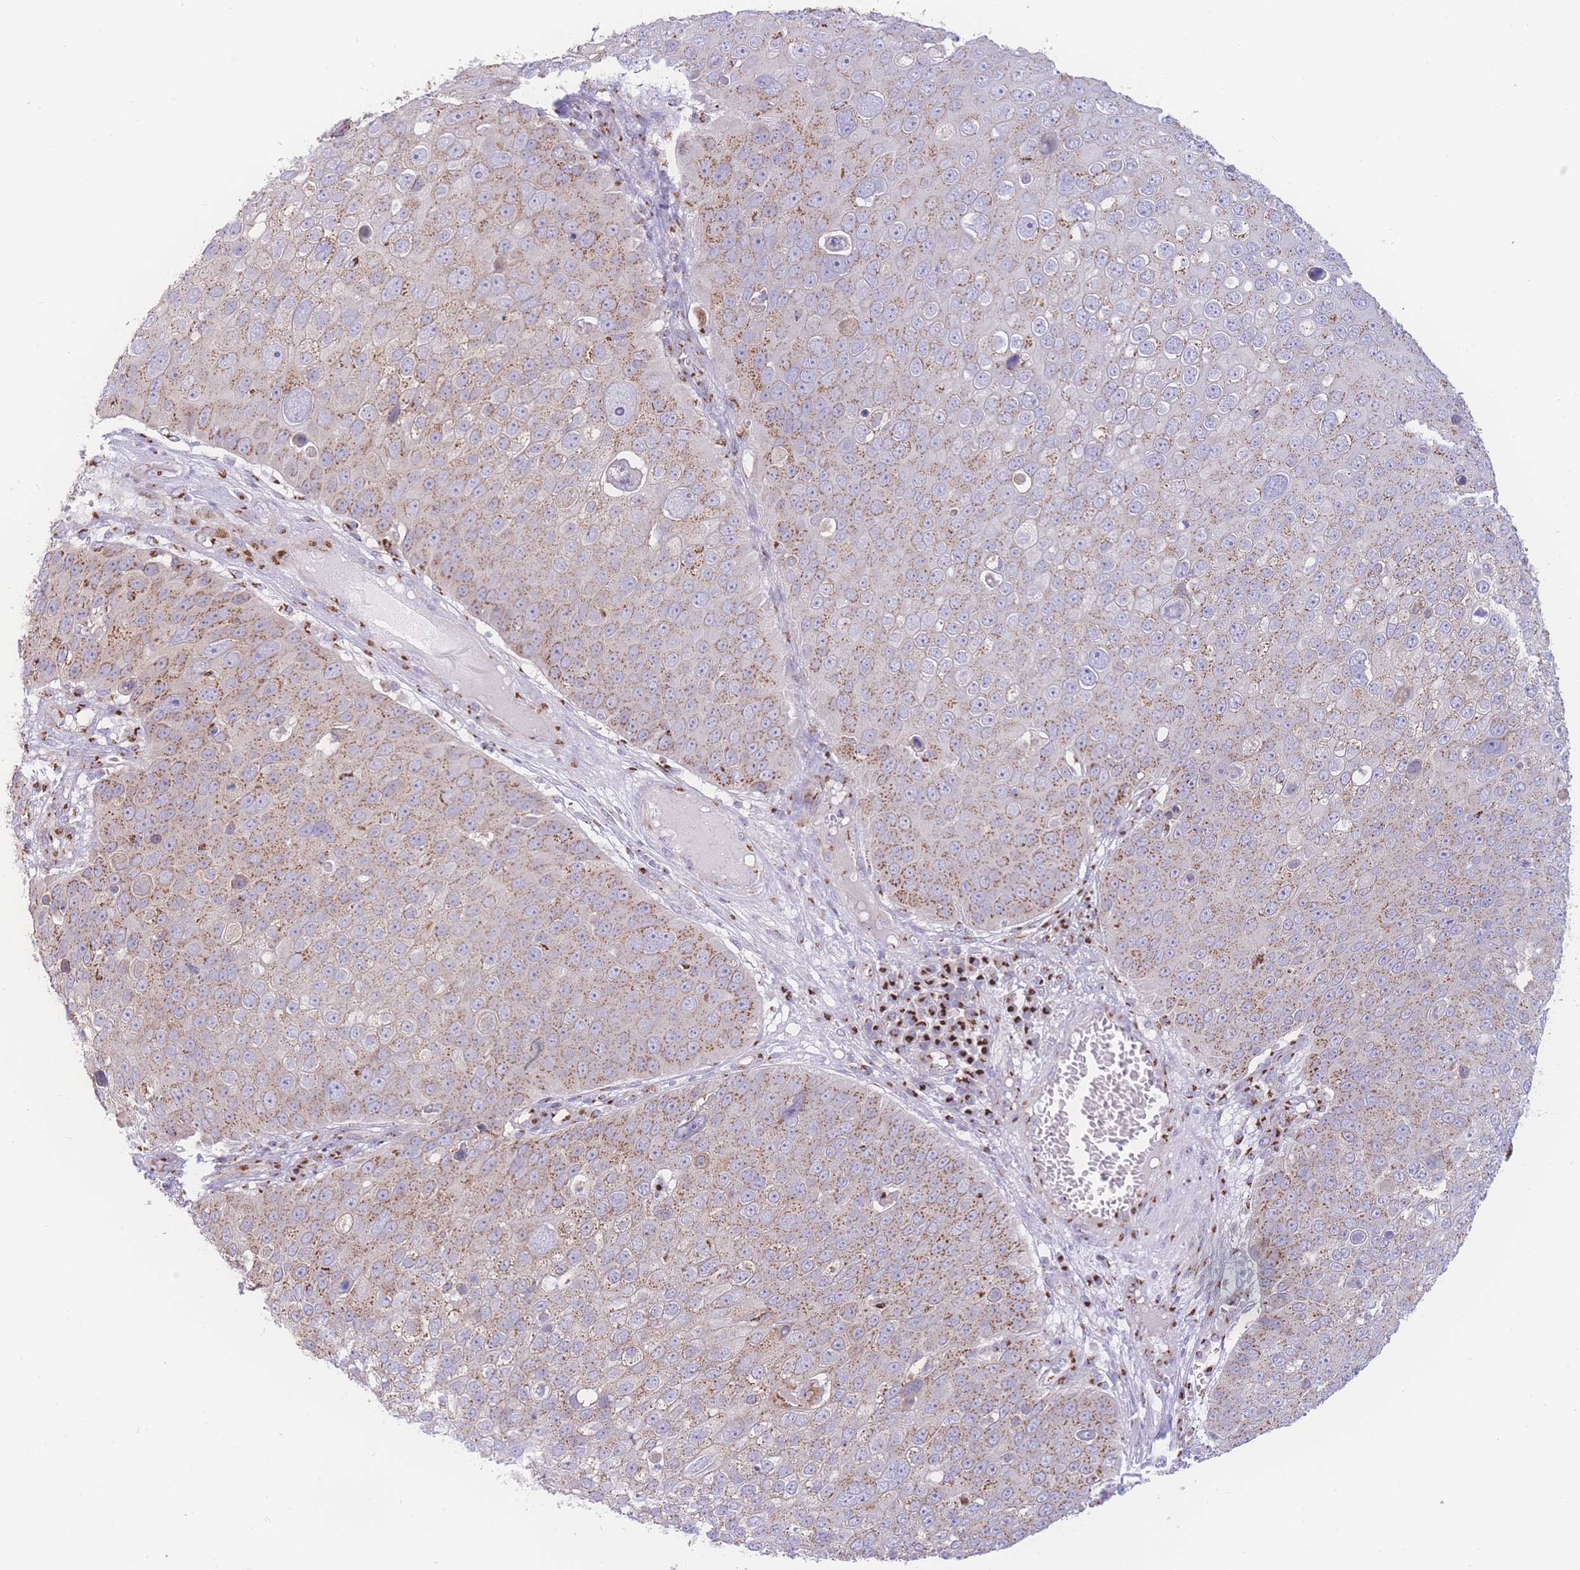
{"staining": {"intensity": "moderate", "quantity": ">75%", "location": "cytoplasmic/membranous"}, "tissue": "skin cancer", "cell_type": "Tumor cells", "image_type": "cancer", "snomed": [{"axis": "morphology", "description": "Squamous cell carcinoma, NOS"}, {"axis": "topography", "description": "Skin"}], "caption": "Approximately >75% of tumor cells in skin cancer (squamous cell carcinoma) exhibit moderate cytoplasmic/membranous protein staining as visualized by brown immunohistochemical staining.", "gene": "GOLM2", "patient": {"sex": "male", "age": 71}}